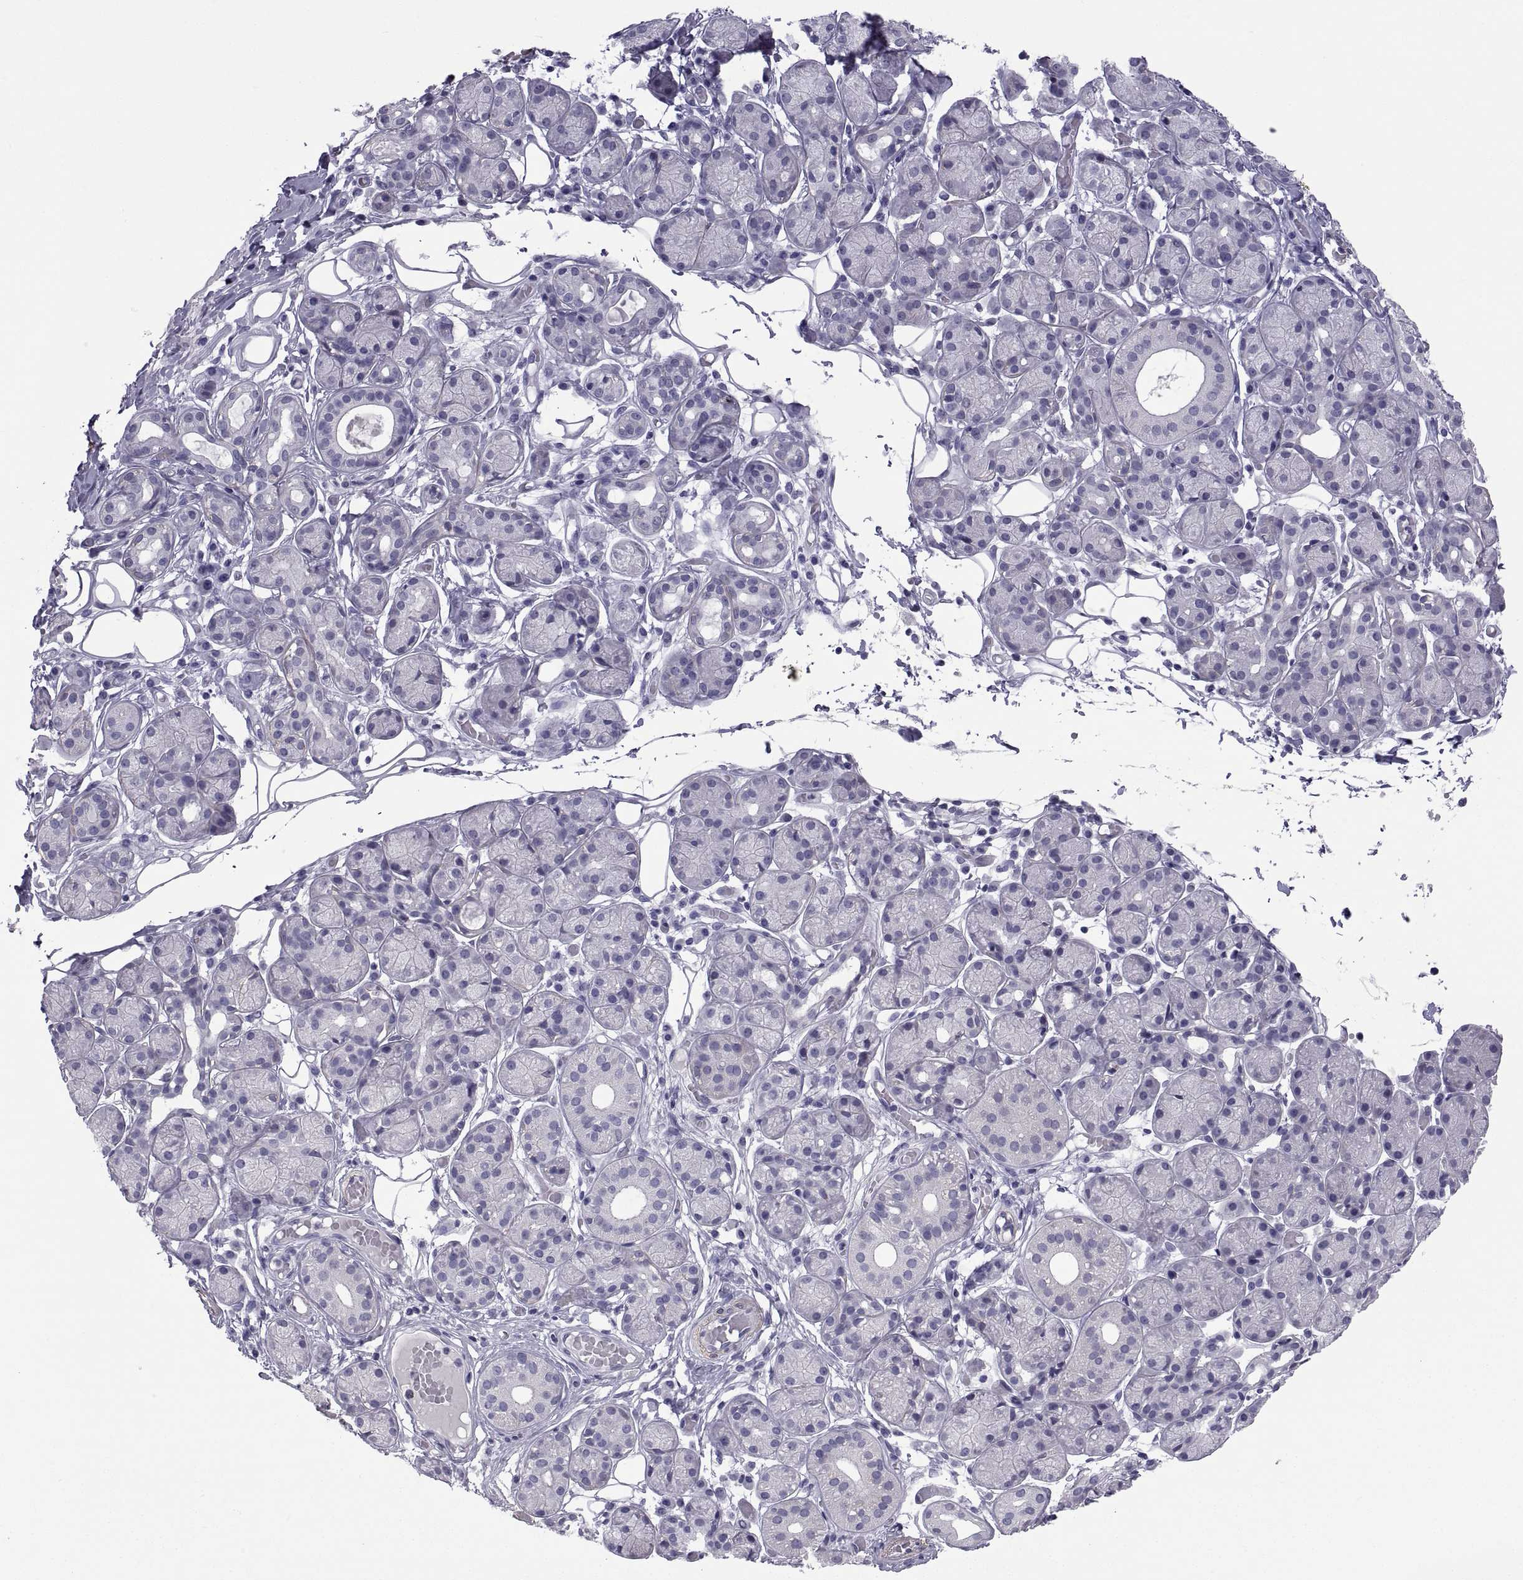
{"staining": {"intensity": "negative", "quantity": "none", "location": "none"}, "tissue": "salivary gland", "cell_type": "Glandular cells", "image_type": "normal", "snomed": [{"axis": "morphology", "description": "Normal tissue, NOS"}, {"axis": "topography", "description": "Salivary gland"}, {"axis": "topography", "description": "Peripheral nerve tissue"}], "caption": "Image shows no protein positivity in glandular cells of benign salivary gland.", "gene": "MAGEB1", "patient": {"sex": "male", "age": 71}}